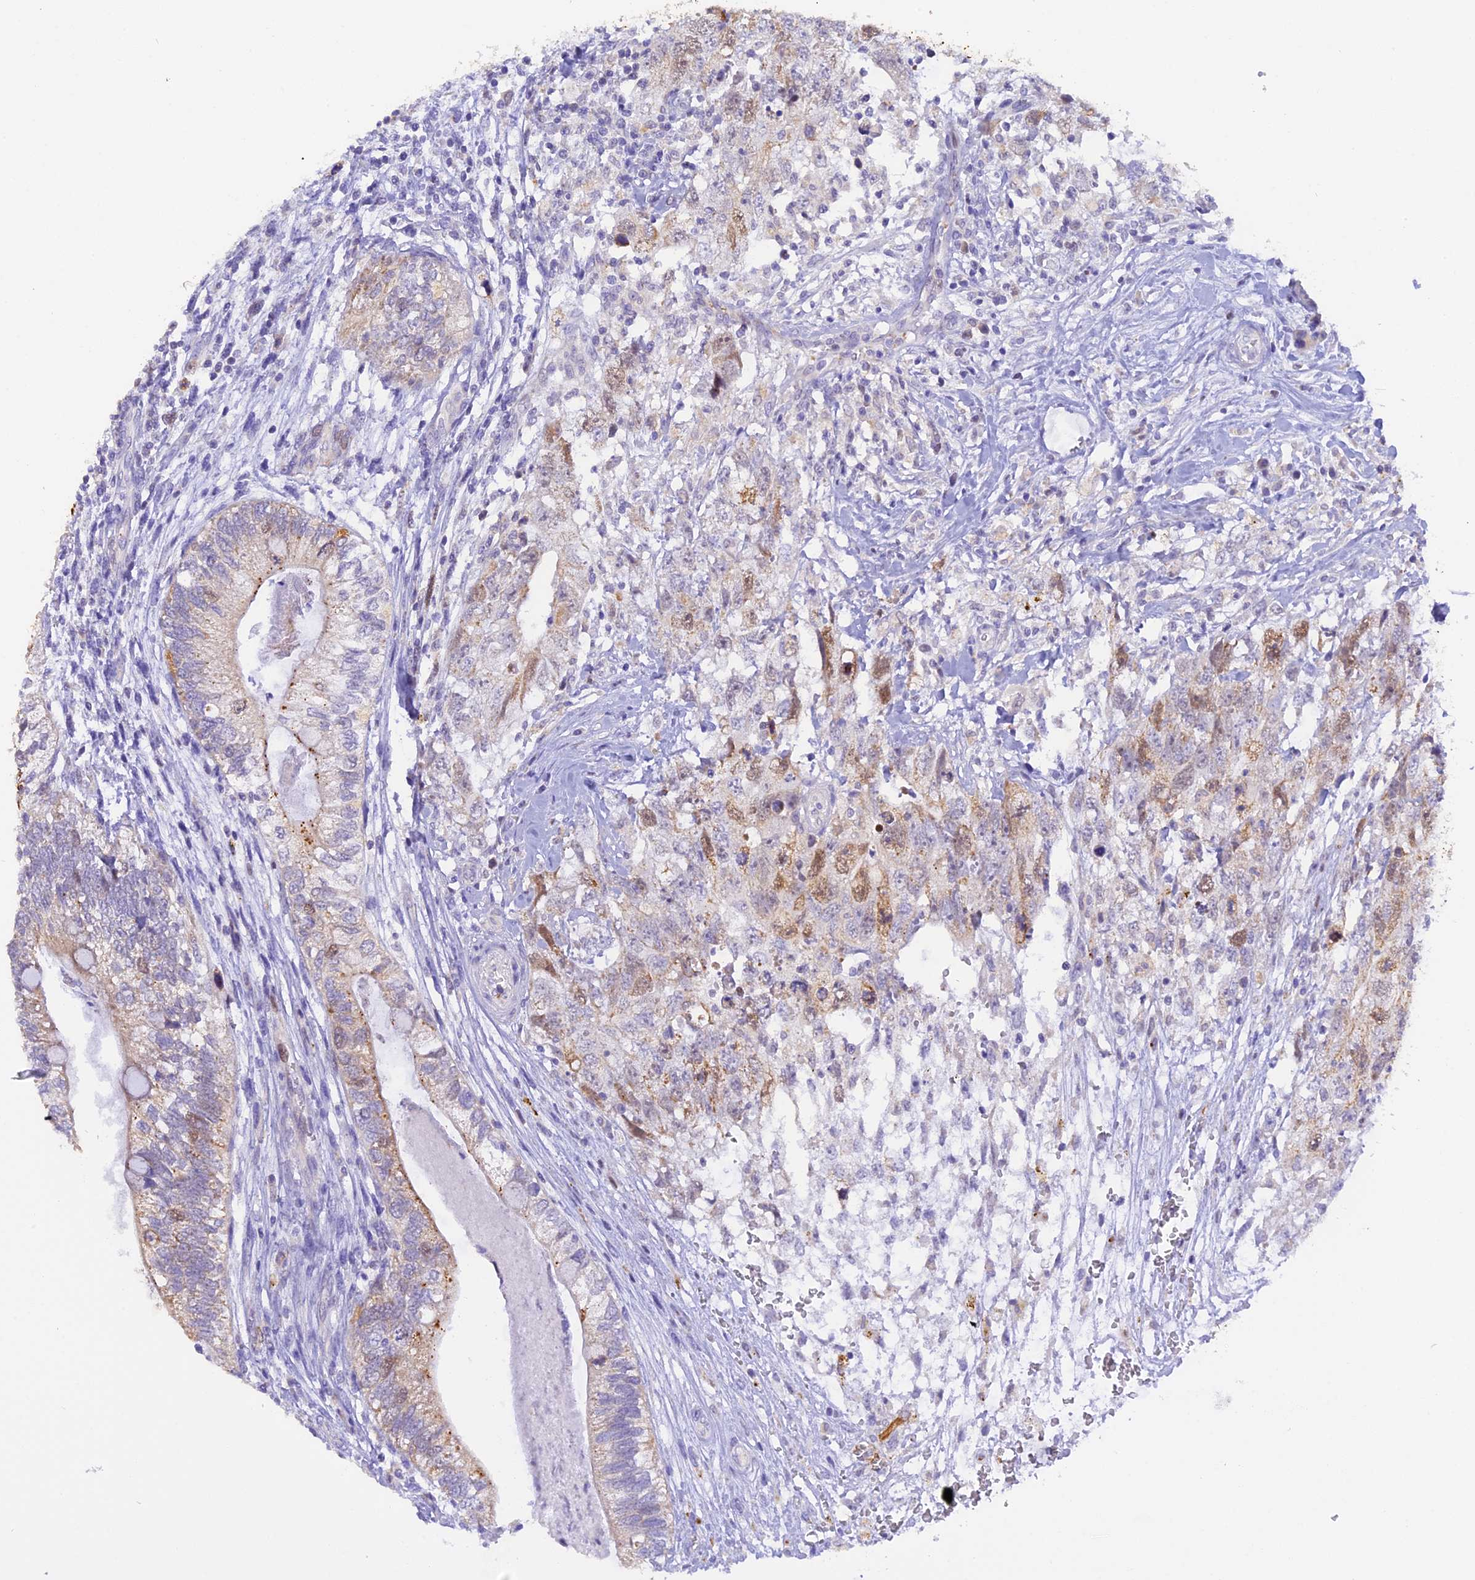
{"staining": {"intensity": "moderate", "quantity": "<25%", "location": "cytoplasmic/membranous,nuclear"}, "tissue": "testis cancer", "cell_type": "Tumor cells", "image_type": "cancer", "snomed": [{"axis": "morphology", "description": "Seminoma, NOS"}, {"axis": "morphology", "description": "Carcinoma, Embryonal, NOS"}, {"axis": "topography", "description": "Testis"}], "caption": "Testis embryonal carcinoma was stained to show a protein in brown. There is low levels of moderate cytoplasmic/membranous and nuclear expression in about <25% of tumor cells. (DAB (3,3'-diaminobenzidine) IHC with brightfield microscopy, high magnification).", "gene": "PKIA", "patient": {"sex": "male", "age": 29}}